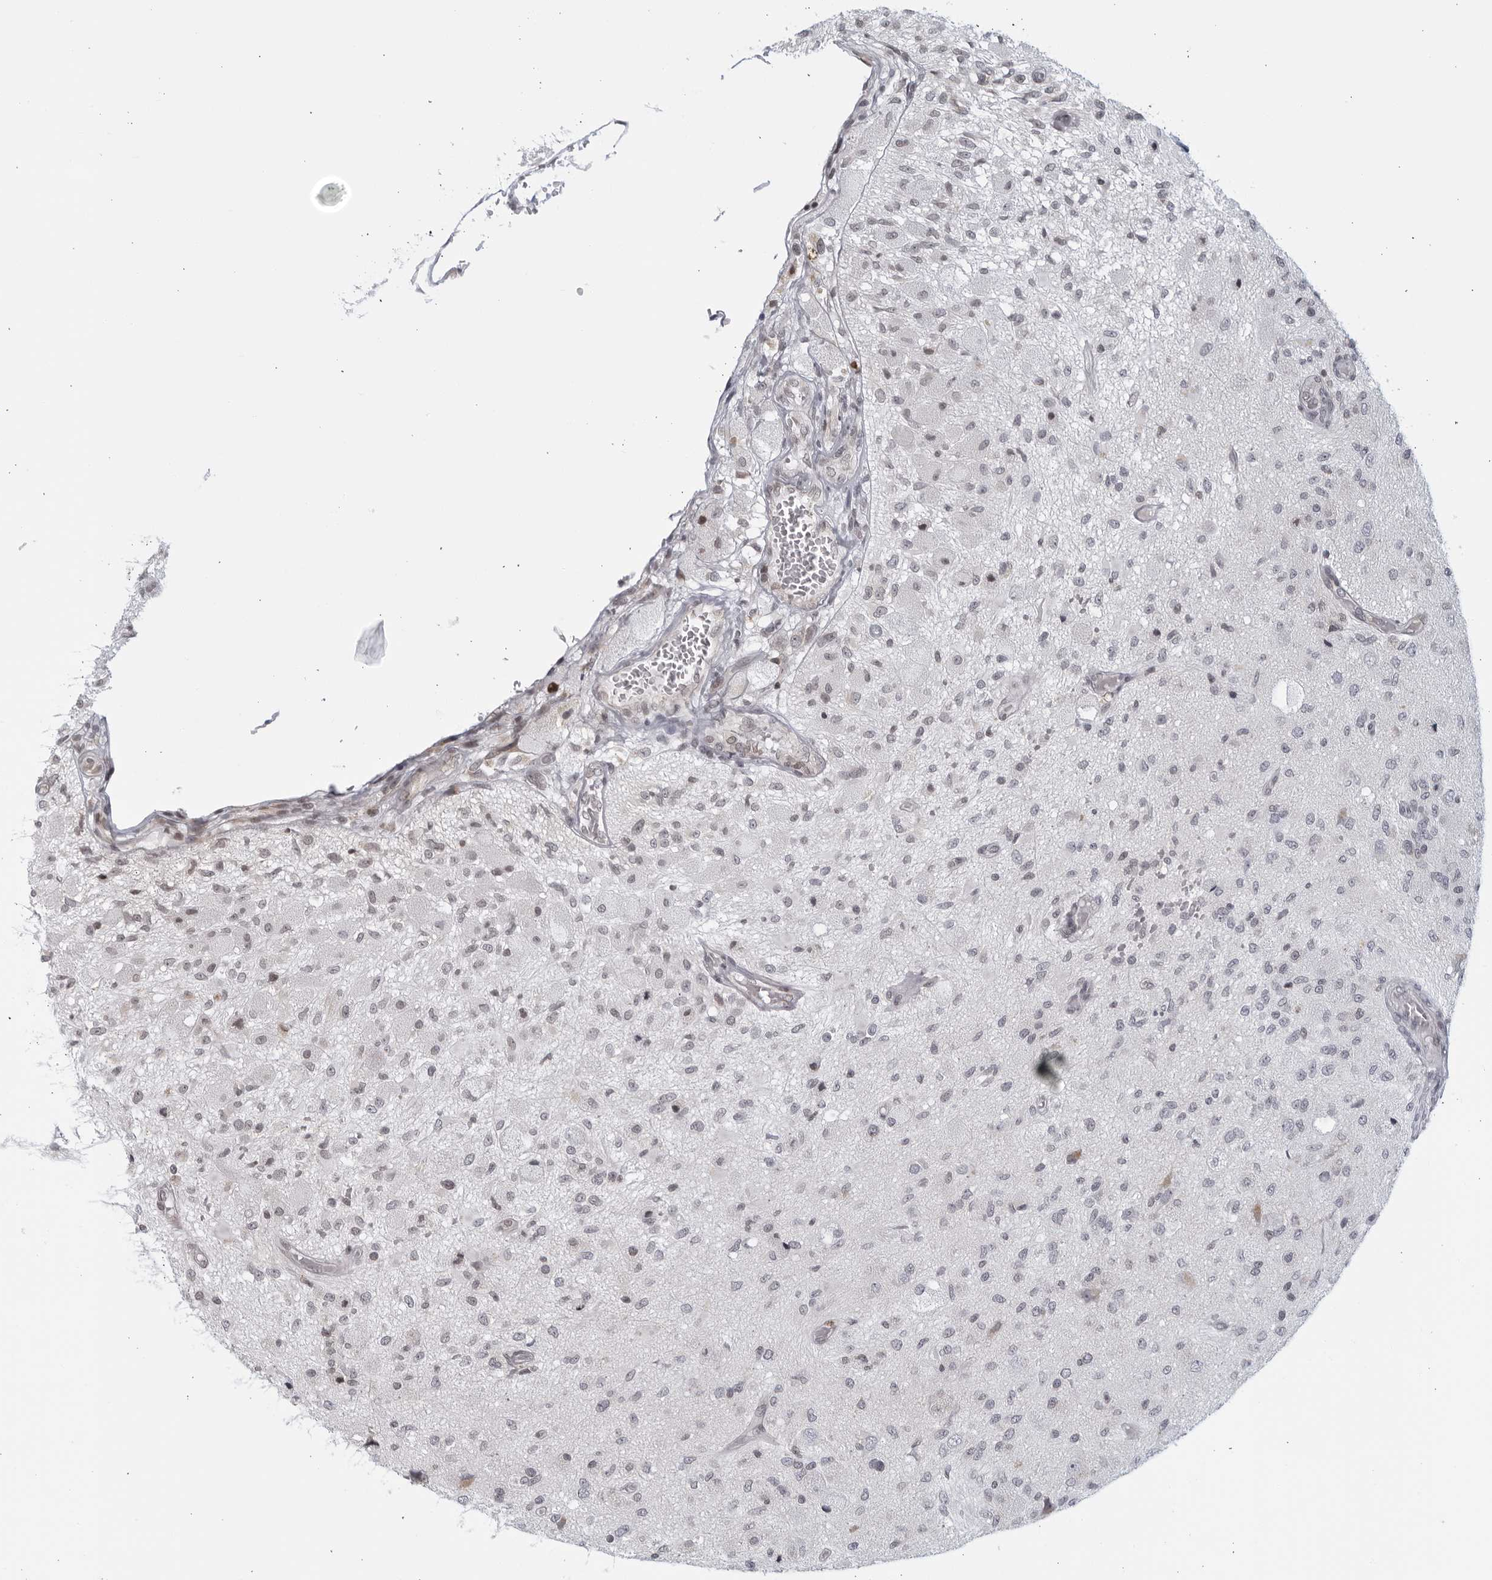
{"staining": {"intensity": "negative", "quantity": "none", "location": "none"}, "tissue": "glioma", "cell_type": "Tumor cells", "image_type": "cancer", "snomed": [{"axis": "morphology", "description": "Normal tissue, NOS"}, {"axis": "morphology", "description": "Glioma, malignant, High grade"}, {"axis": "topography", "description": "Cerebral cortex"}], "caption": "Immunohistochemical staining of human glioma demonstrates no significant positivity in tumor cells. (Brightfield microscopy of DAB immunohistochemistry (IHC) at high magnification).", "gene": "RAB11FIP3", "patient": {"sex": "male", "age": 77}}